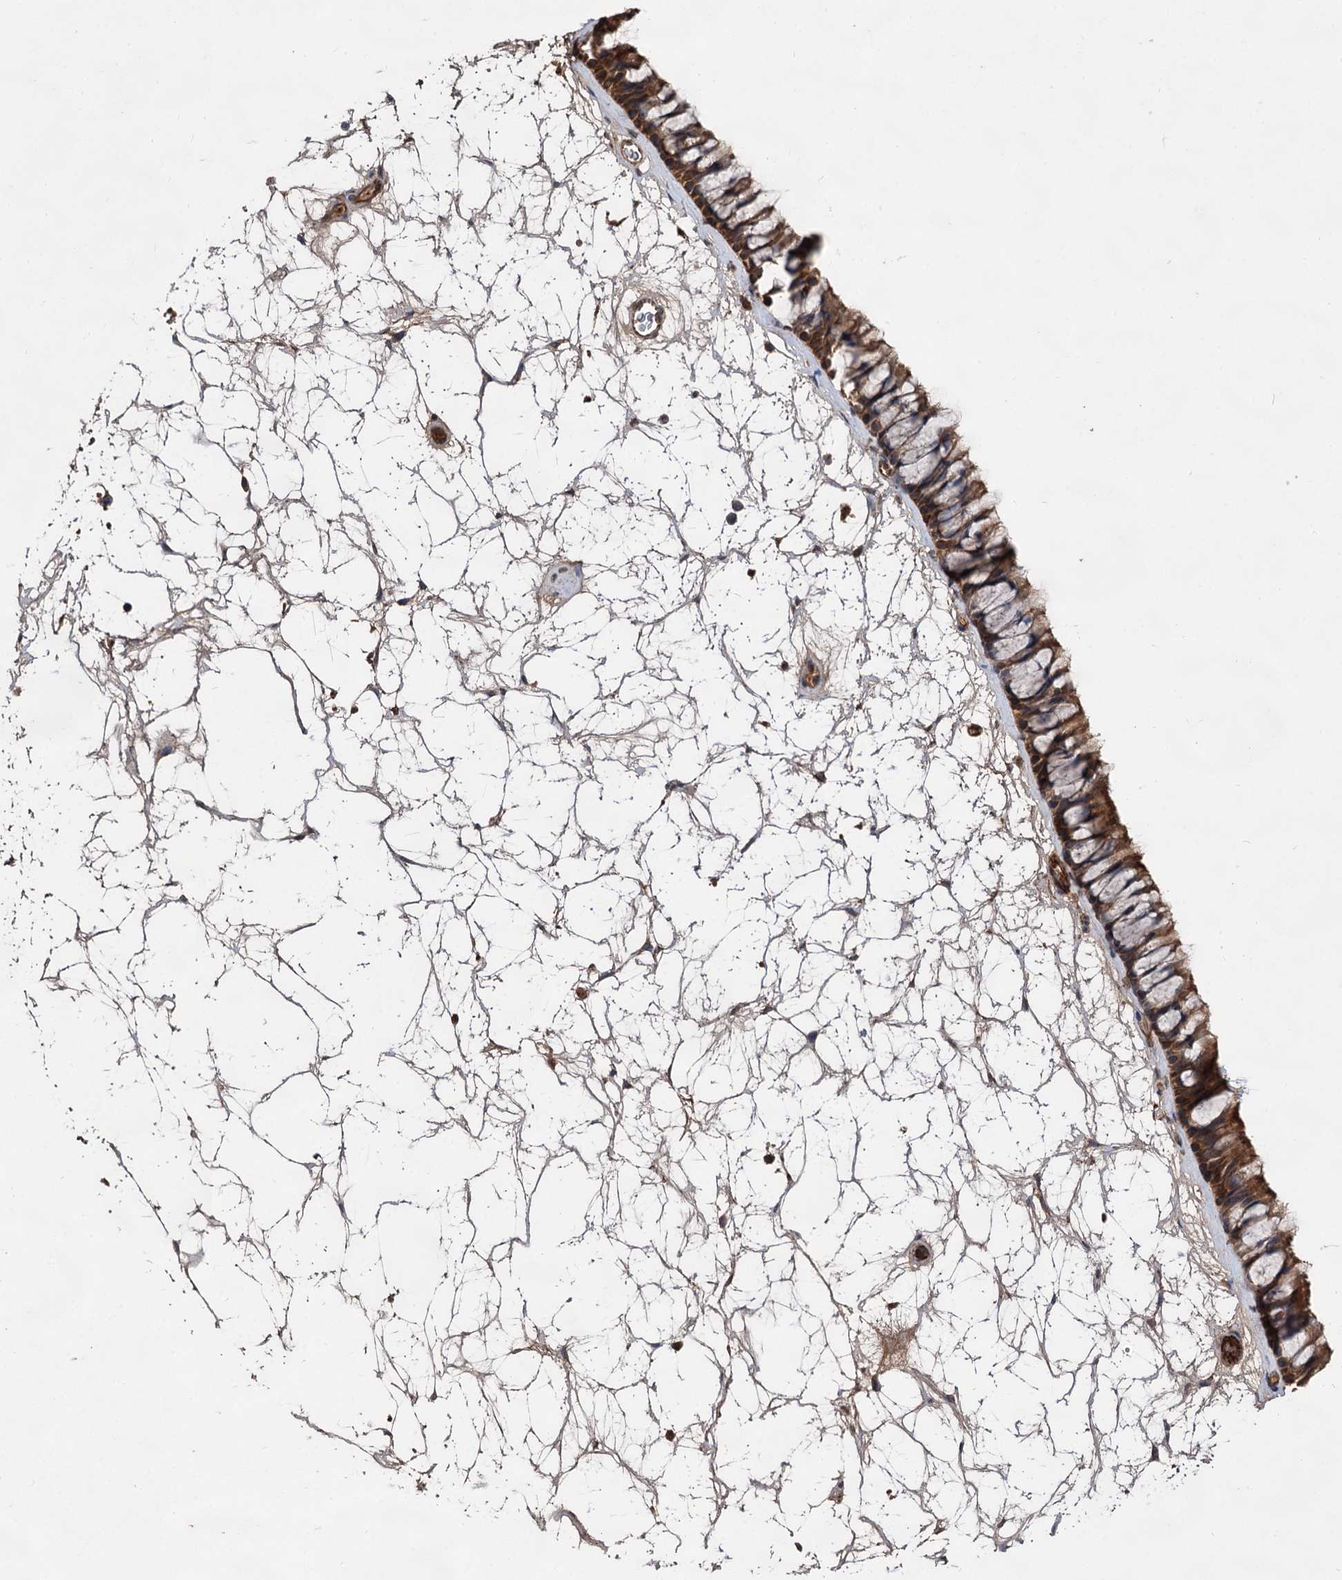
{"staining": {"intensity": "moderate", "quantity": ">75%", "location": "cytoplasmic/membranous"}, "tissue": "nasopharynx", "cell_type": "Respiratory epithelial cells", "image_type": "normal", "snomed": [{"axis": "morphology", "description": "Normal tissue, NOS"}, {"axis": "topography", "description": "Nasopharynx"}], "caption": "This histopathology image shows immunohistochemistry (IHC) staining of normal nasopharynx, with medium moderate cytoplasmic/membranous positivity in about >75% of respiratory epithelial cells.", "gene": "TEX9", "patient": {"sex": "male", "age": 64}}